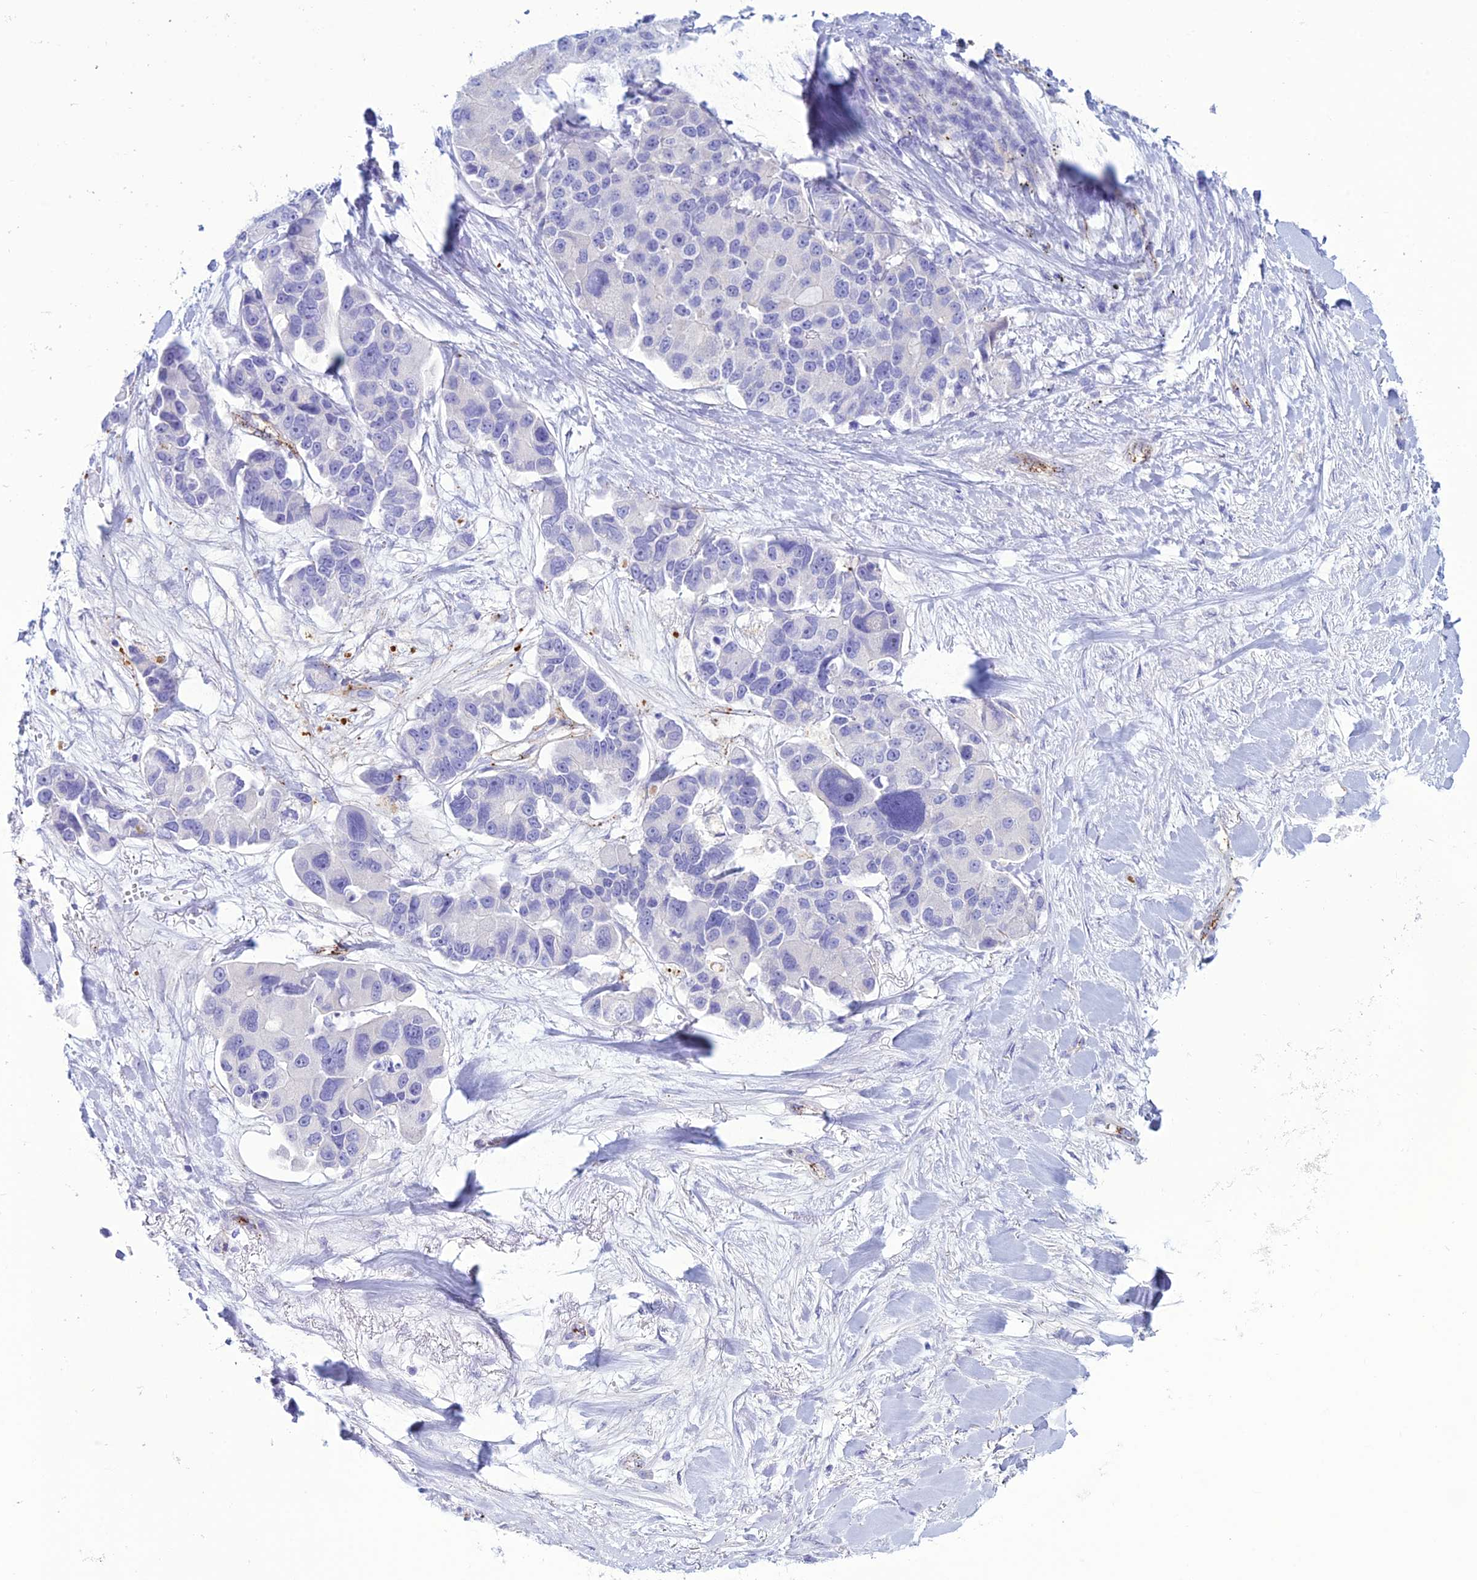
{"staining": {"intensity": "negative", "quantity": "none", "location": "none"}, "tissue": "lung cancer", "cell_type": "Tumor cells", "image_type": "cancer", "snomed": [{"axis": "morphology", "description": "Adenocarcinoma, NOS"}, {"axis": "topography", "description": "Lung"}], "caption": "This is a photomicrograph of immunohistochemistry staining of lung cancer (adenocarcinoma), which shows no staining in tumor cells. (Stains: DAB IHC with hematoxylin counter stain, Microscopy: brightfield microscopy at high magnification).", "gene": "CDC42EP5", "patient": {"sex": "female", "age": 54}}